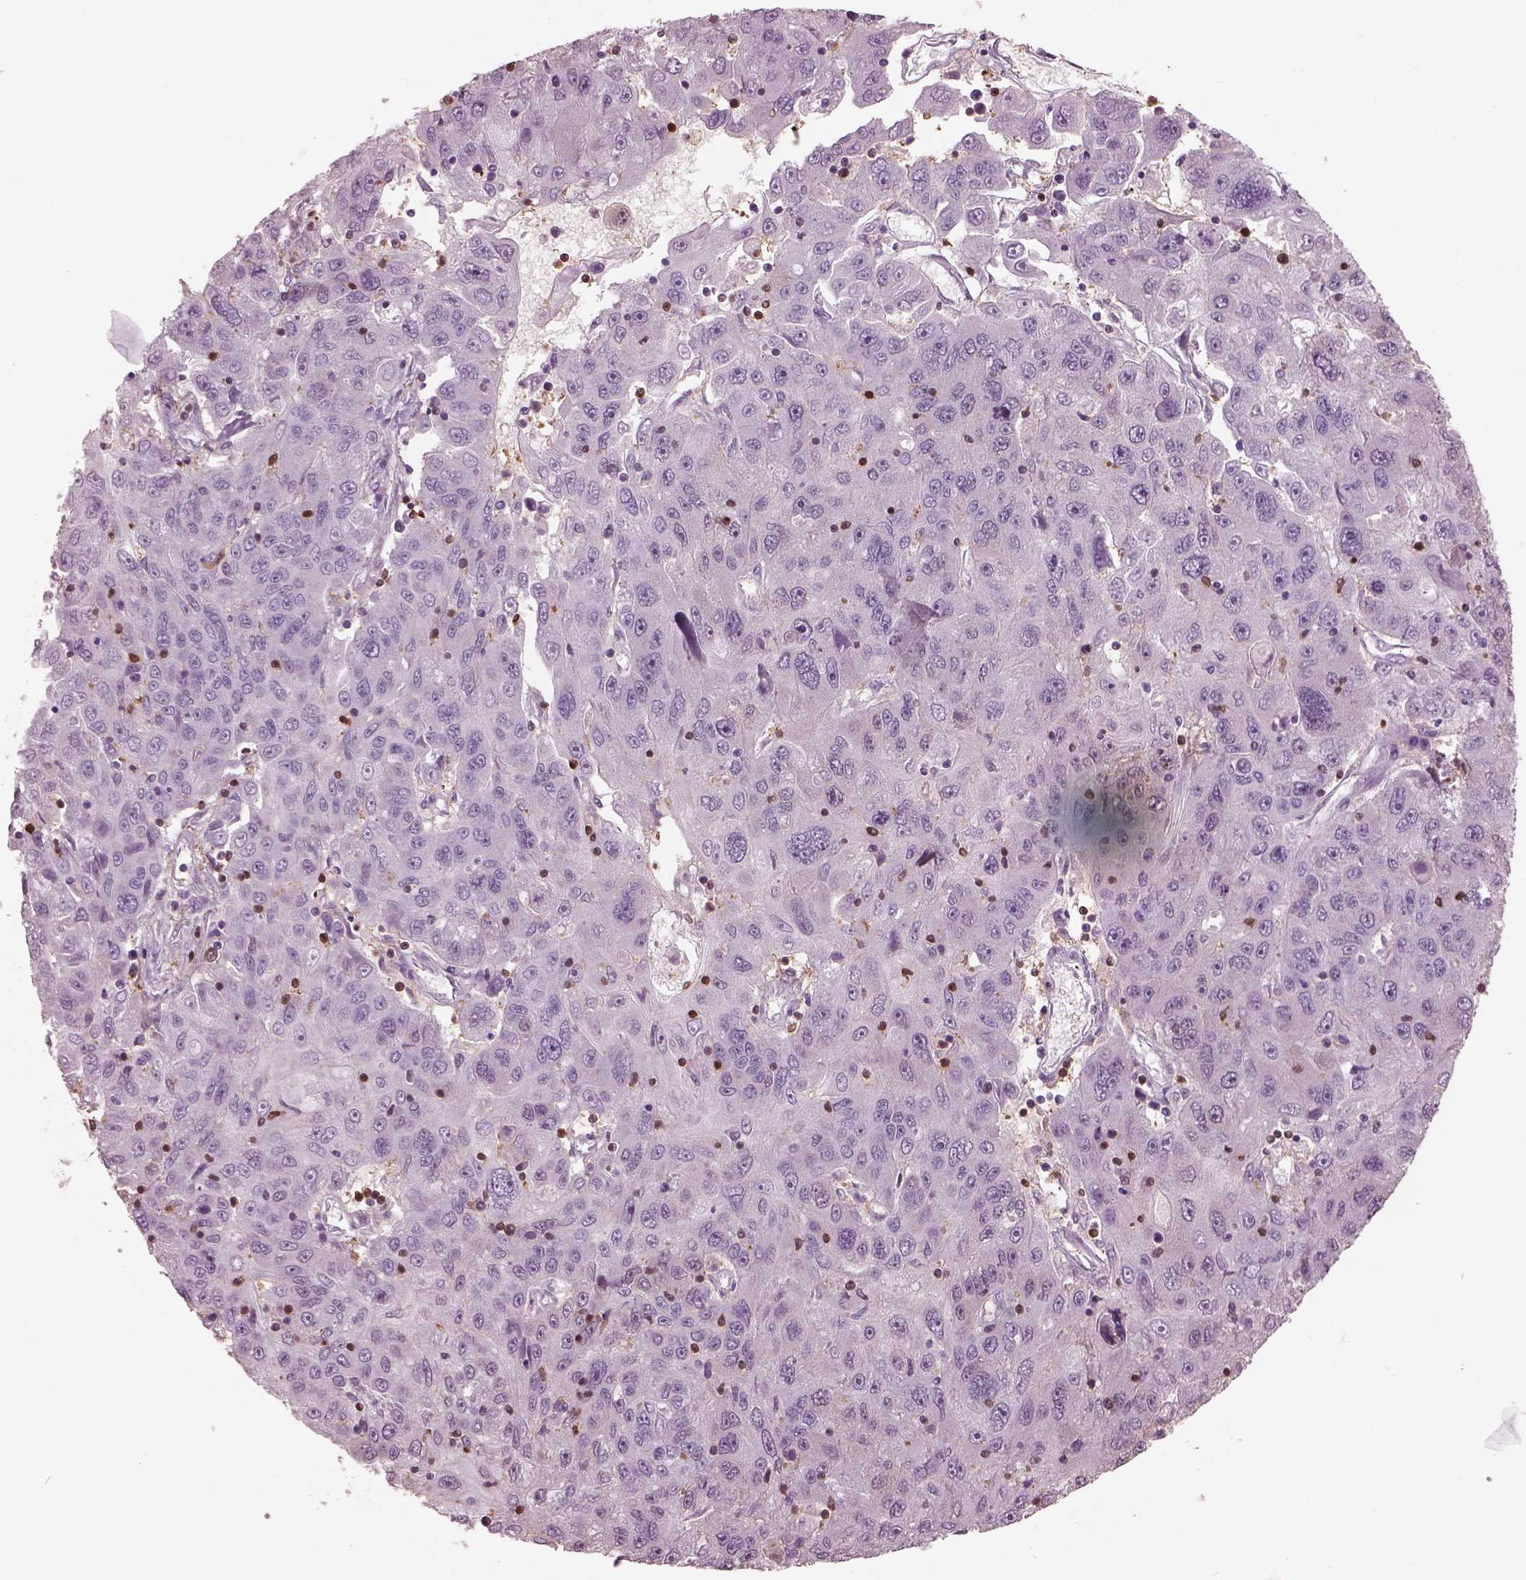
{"staining": {"intensity": "negative", "quantity": "none", "location": "none"}, "tissue": "stomach cancer", "cell_type": "Tumor cells", "image_type": "cancer", "snomed": [{"axis": "morphology", "description": "Adenocarcinoma, NOS"}, {"axis": "topography", "description": "Stomach"}], "caption": "Tumor cells are negative for brown protein staining in adenocarcinoma (stomach).", "gene": "IL31RA", "patient": {"sex": "male", "age": 56}}